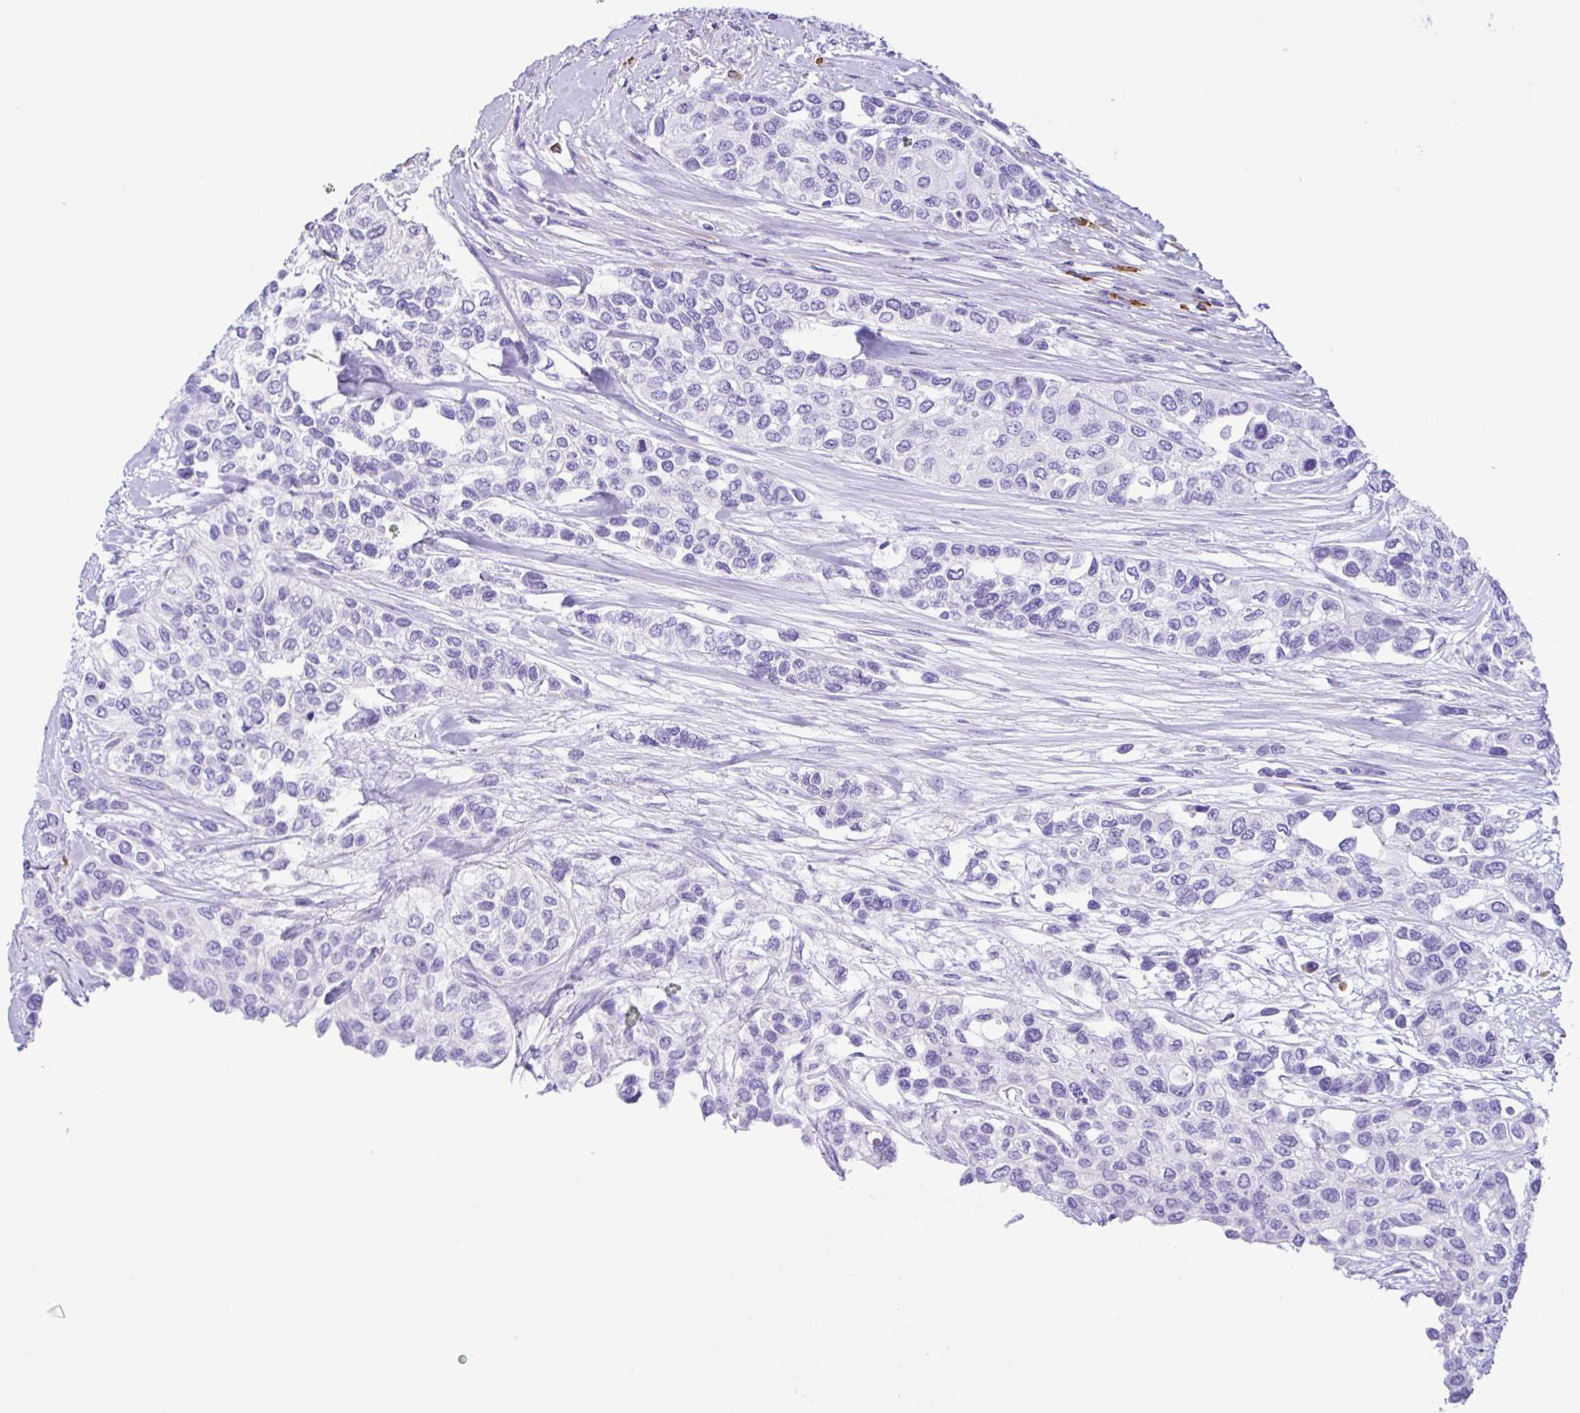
{"staining": {"intensity": "negative", "quantity": "none", "location": "none"}, "tissue": "urothelial cancer", "cell_type": "Tumor cells", "image_type": "cancer", "snomed": [{"axis": "morphology", "description": "Normal tissue, NOS"}, {"axis": "morphology", "description": "Urothelial carcinoma, High grade"}, {"axis": "topography", "description": "Vascular tissue"}, {"axis": "topography", "description": "Urinary bladder"}], "caption": "A photomicrograph of human urothelial cancer is negative for staining in tumor cells.", "gene": "PIGF", "patient": {"sex": "female", "age": 56}}